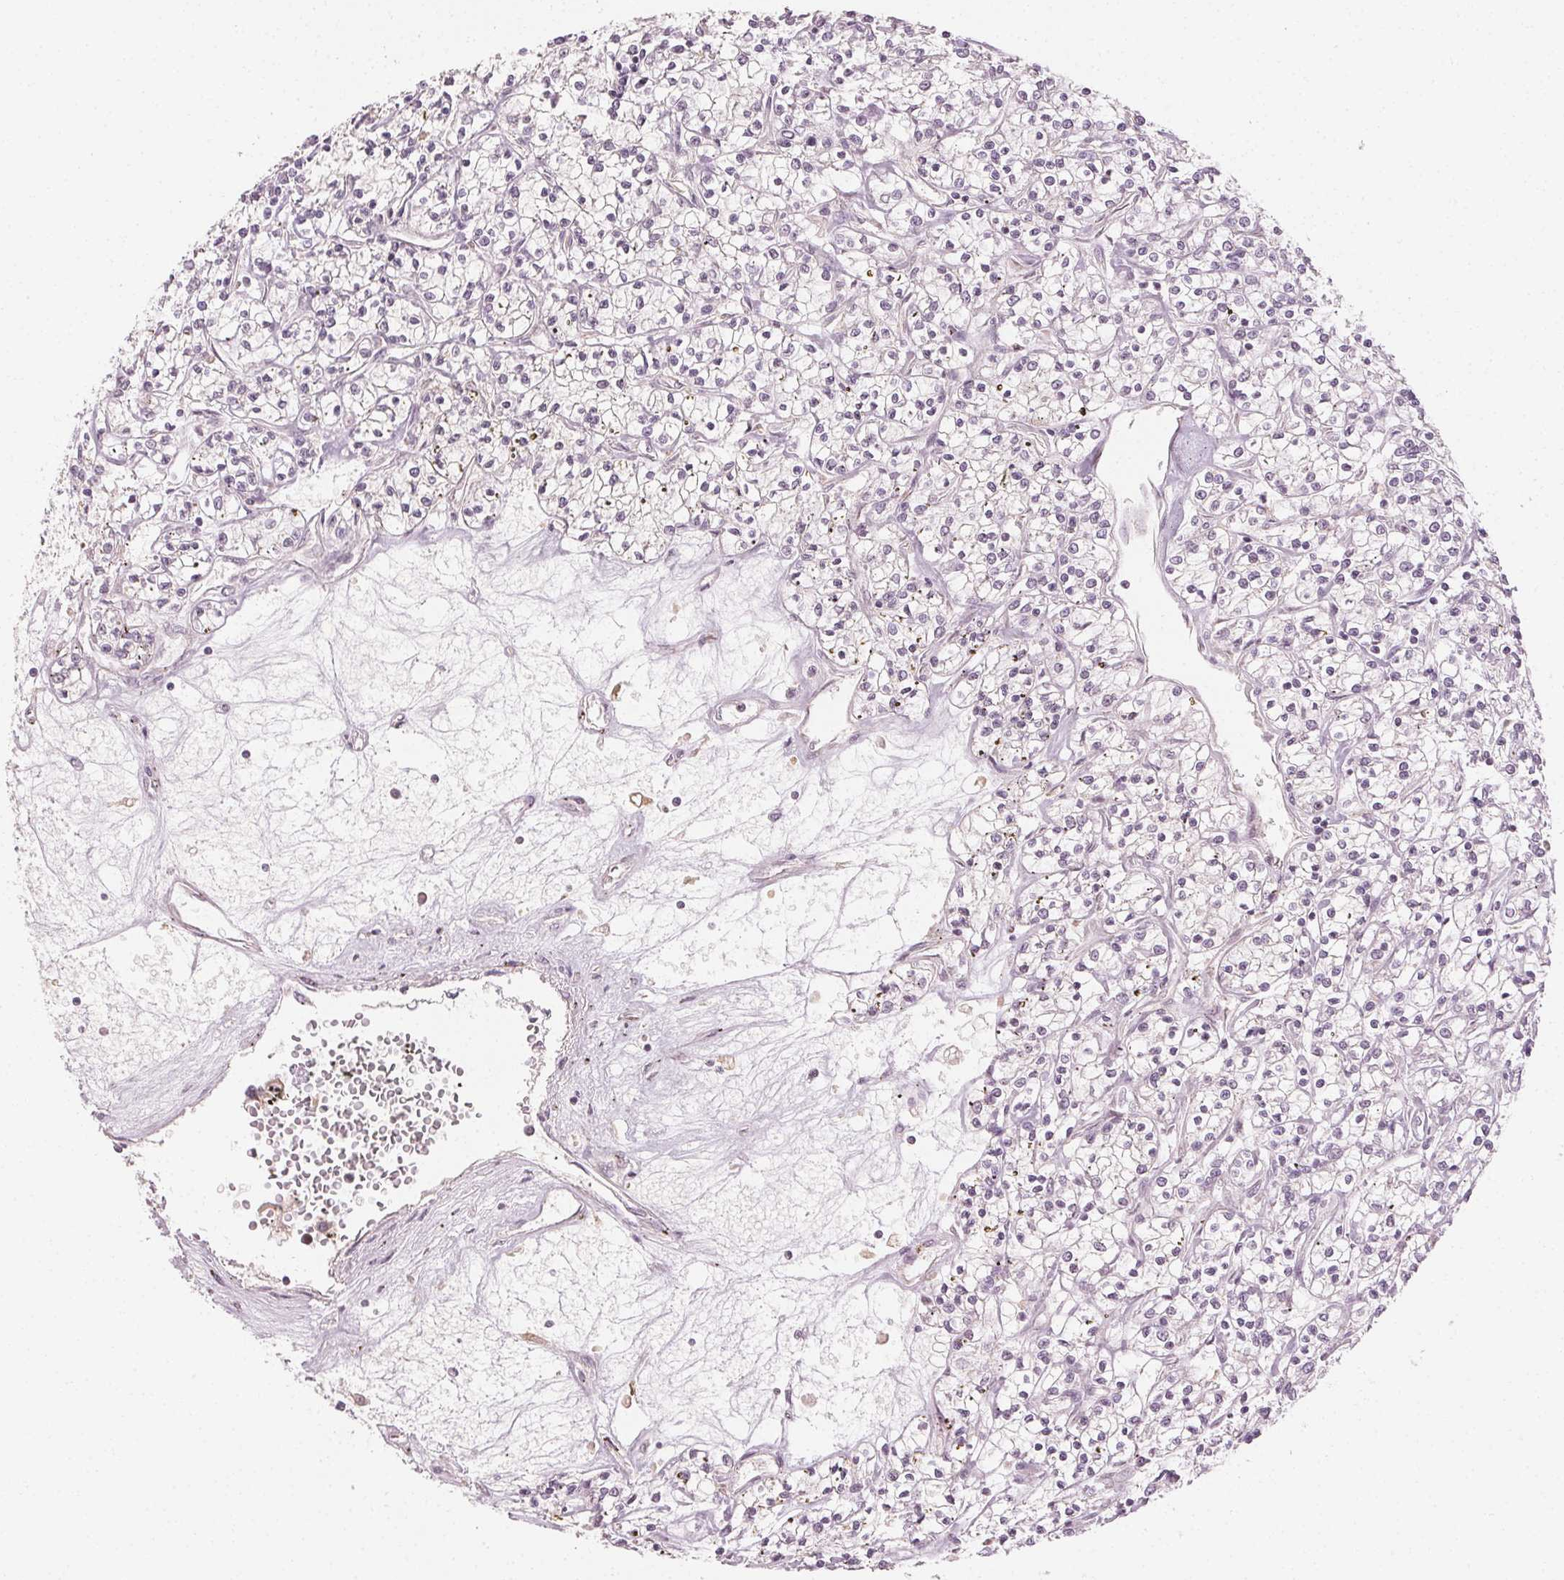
{"staining": {"intensity": "negative", "quantity": "none", "location": "none"}, "tissue": "renal cancer", "cell_type": "Tumor cells", "image_type": "cancer", "snomed": [{"axis": "morphology", "description": "Adenocarcinoma, NOS"}, {"axis": "topography", "description": "Kidney"}], "caption": "This is an immunohistochemistry (IHC) histopathology image of renal cancer. There is no staining in tumor cells.", "gene": "MAPK14", "patient": {"sex": "female", "age": 59}}